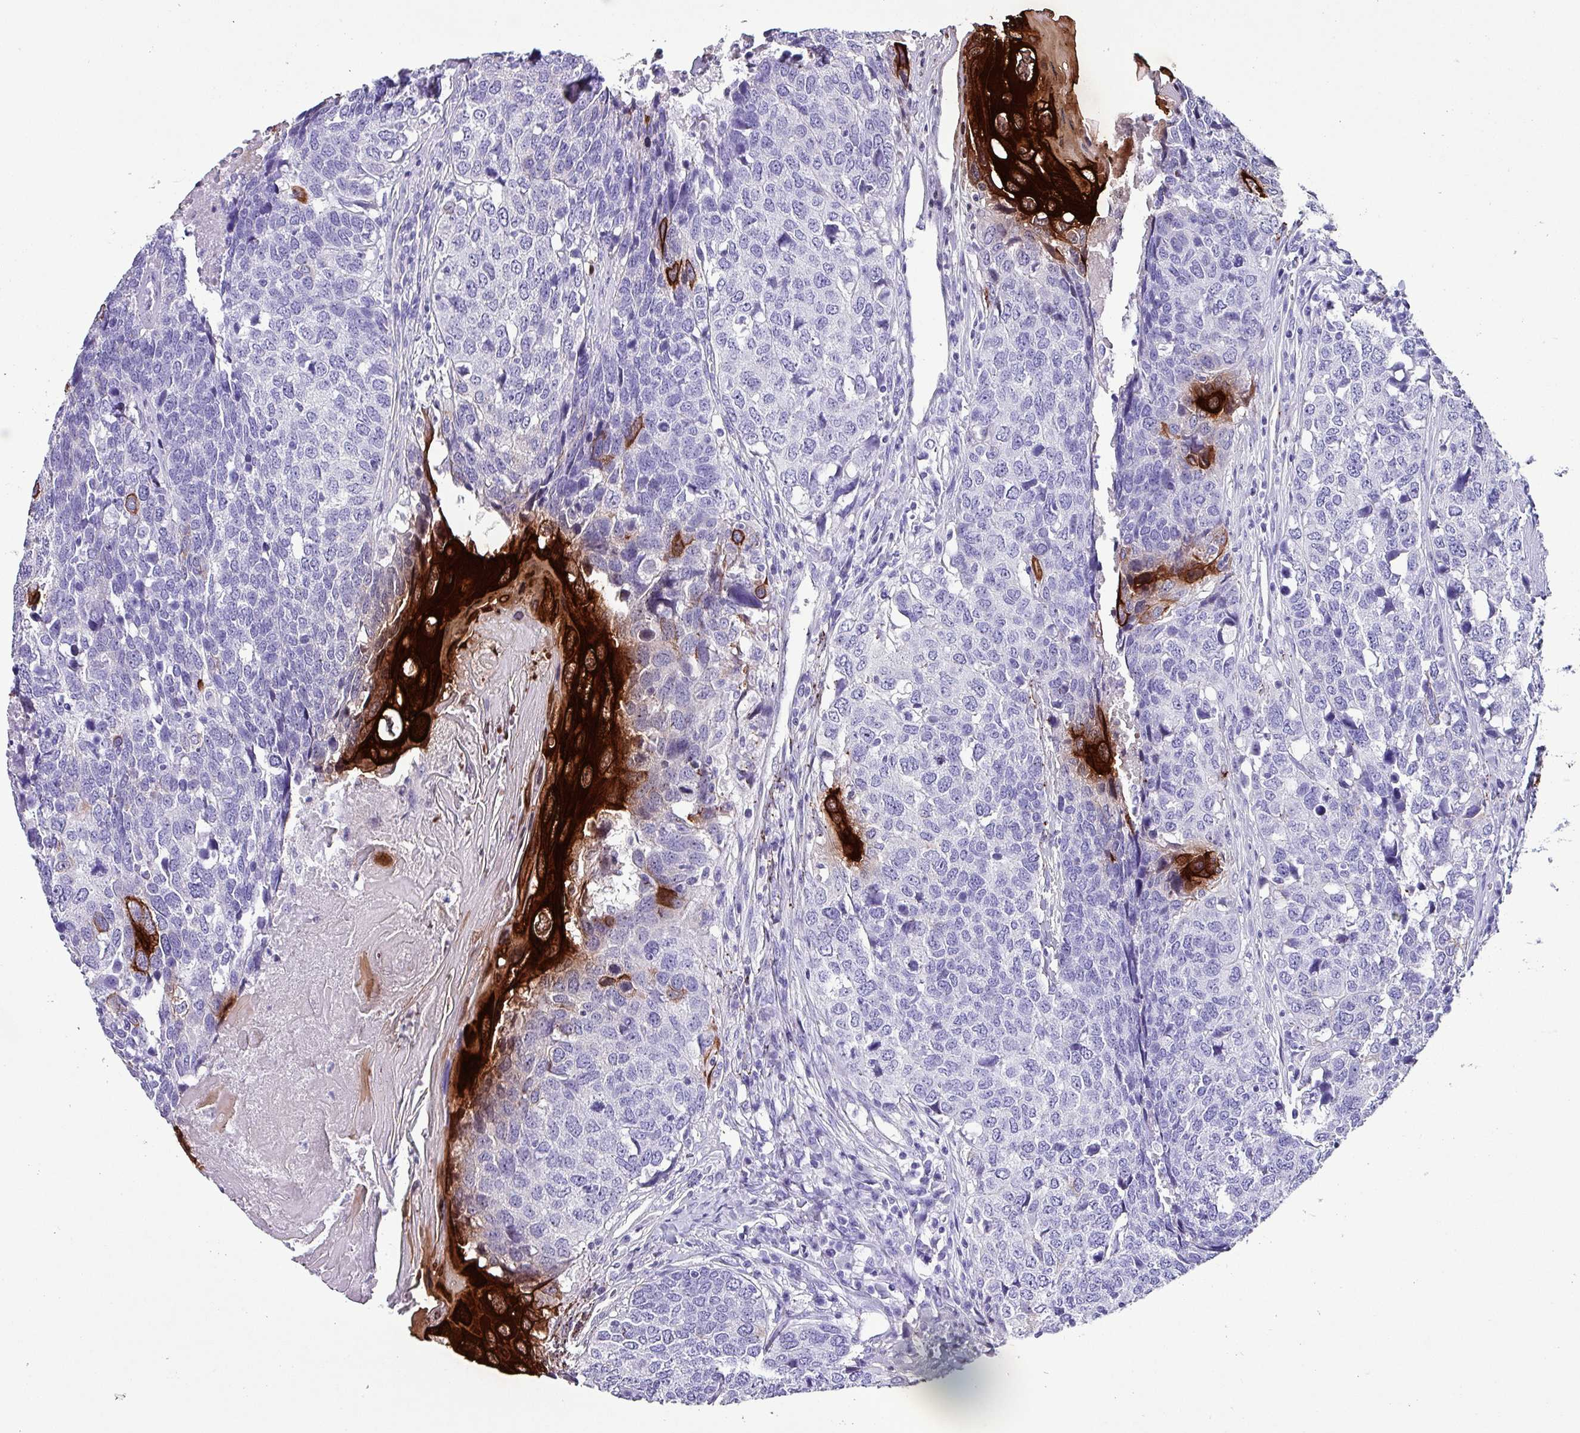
{"staining": {"intensity": "strong", "quantity": "<25%", "location": "cytoplasmic/membranous"}, "tissue": "head and neck cancer", "cell_type": "Tumor cells", "image_type": "cancer", "snomed": [{"axis": "morphology", "description": "Squamous cell carcinoma, NOS"}, {"axis": "topography", "description": "Head-Neck"}], "caption": "Protein staining exhibits strong cytoplasmic/membranous positivity in approximately <25% of tumor cells in squamous cell carcinoma (head and neck). The staining was performed using DAB (3,3'-diaminobenzidine), with brown indicating positive protein expression. Nuclei are stained blue with hematoxylin.", "gene": "KRT6C", "patient": {"sex": "male", "age": 66}}